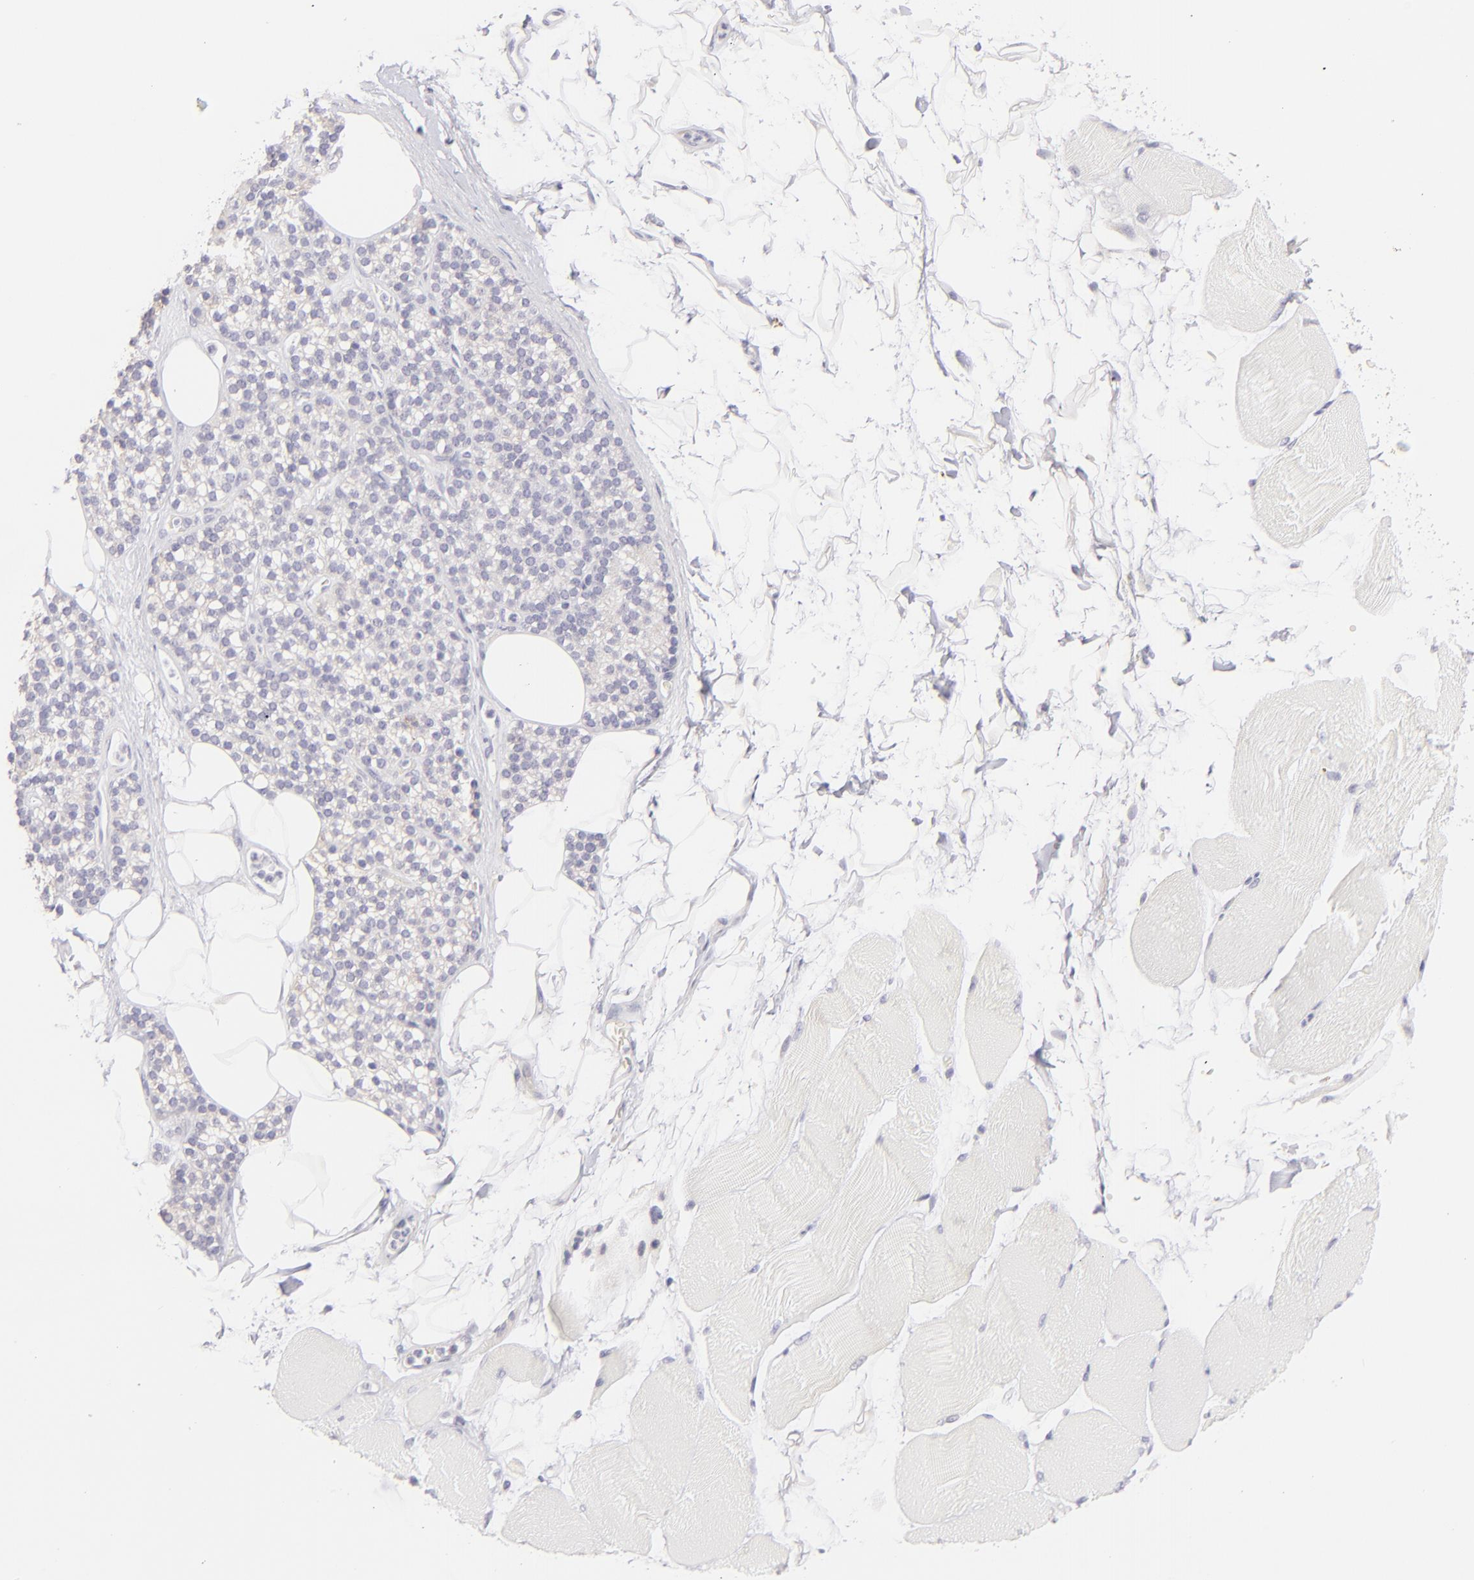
{"staining": {"intensity": "negative", "quantity": "none", "location": "none"}, "tissue": "skeletal muscle", "cell_type": "Myocytes", "image_type": "normal", "snomed": [{"axis": "morphology", "description": "Normal tissue, NOS"}, {"axis": "topography", "description": "Skeletal muscle"}, {"axis": "topography", "description": "Parathyroid gland"}], "caption": "This image is of unremarkable skeletal muscle stained with immunohistochemistry to label a protein in brown with the nuclei are counter-stained blue. There is no positivity in myocytes. (IHC, brightfield microscopy, high magnification).", "gene": "CLDN4", "patient": {"sex": "female", "age": 37}}